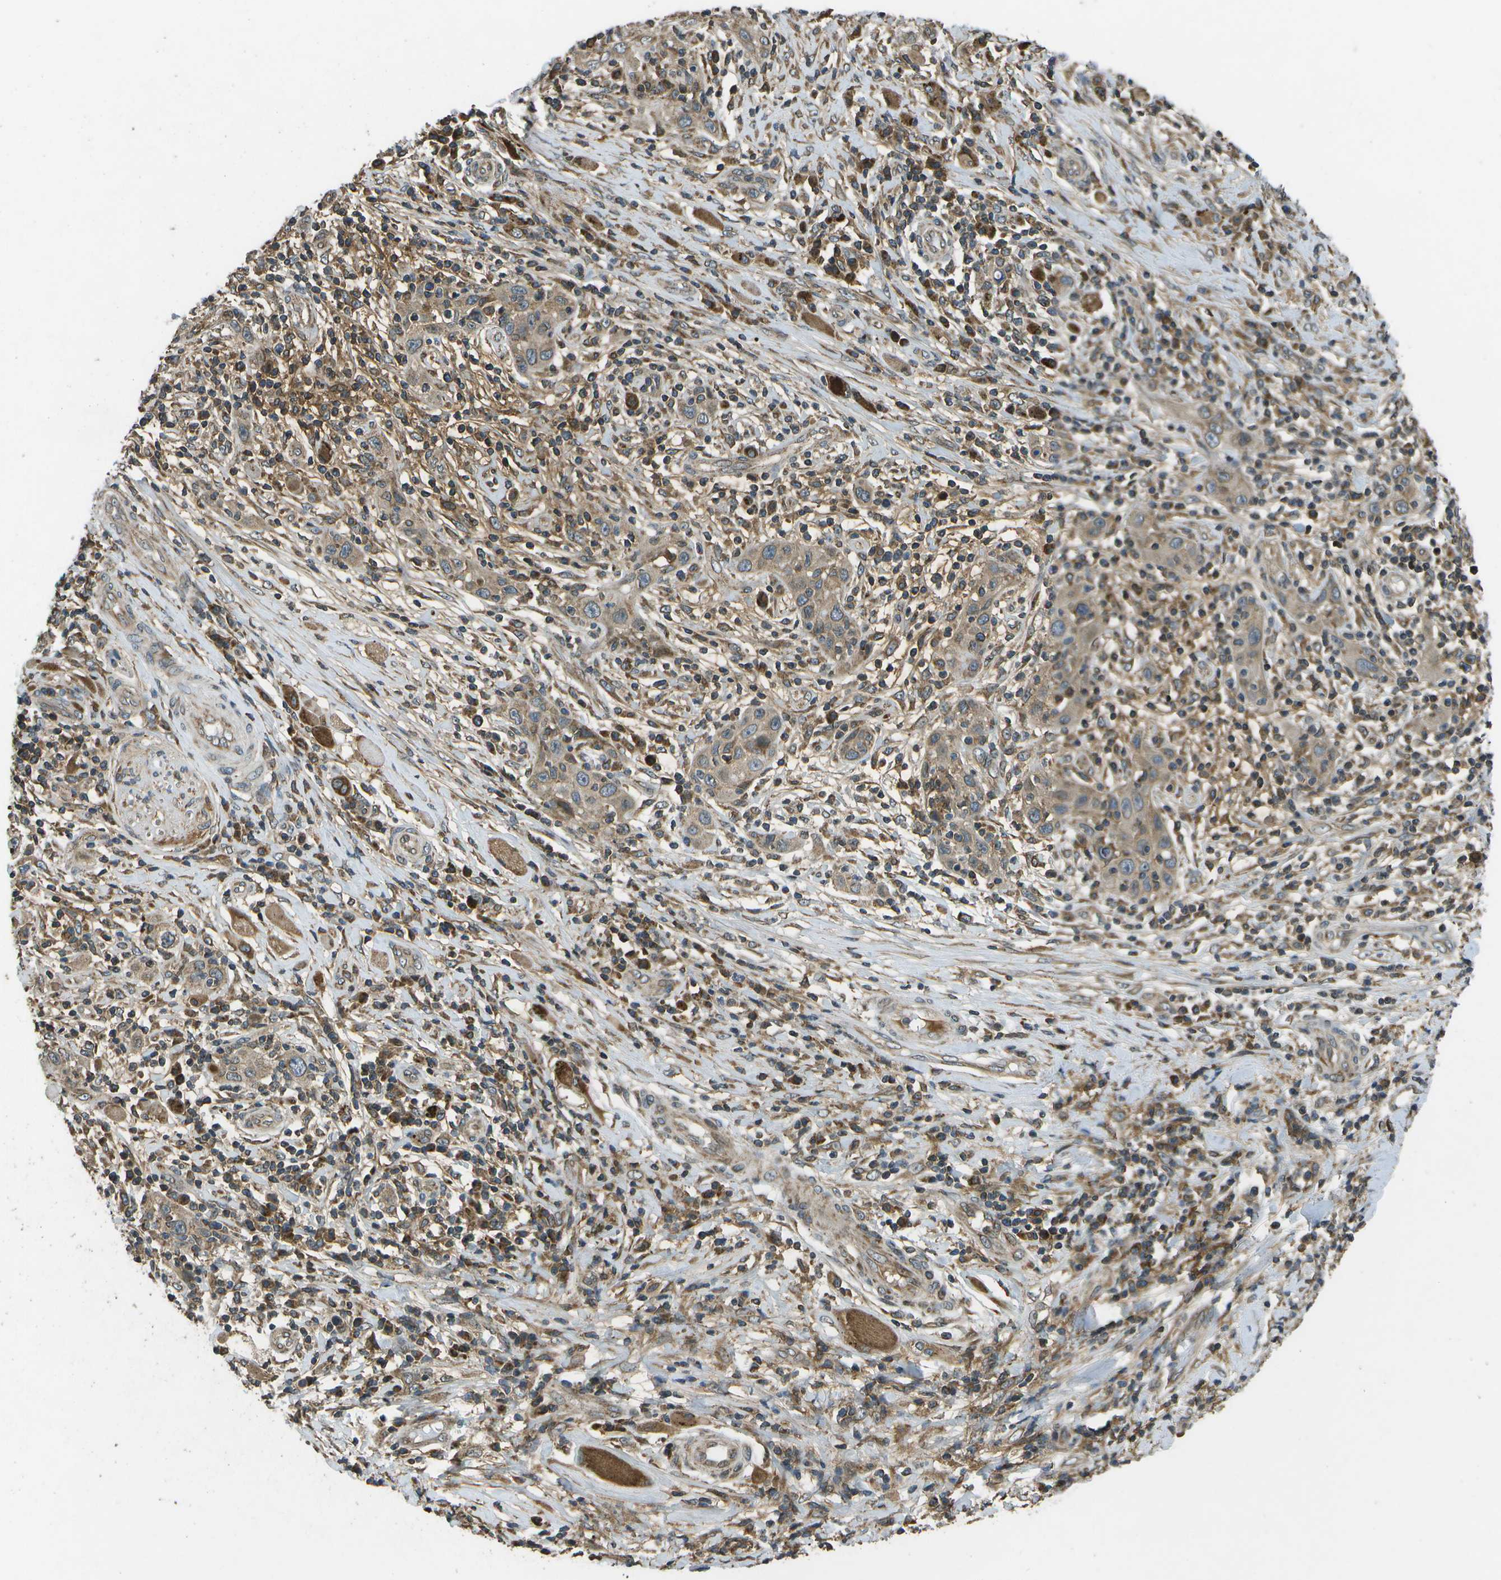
{"staining": {"intensity": "weak", "quantity": ">75%", "location": "cytoplasmic/membranous"}, "tissue": "skin cancer", "cell_type": "Tumor cells", "image_type": "cancer", "snomed": [{"axis": "morphology", "description": "Squamous cell carcinoma, NOS"}, {"axis": "topography", "description": "Skin"}], "caption": "Skin squamous cell carcinoma stained for a protein displays weak cytoplasmic/membranous positivity in tumor cells.", "gene": "HFE", "patient": {"sex": "female", "age": 88}}